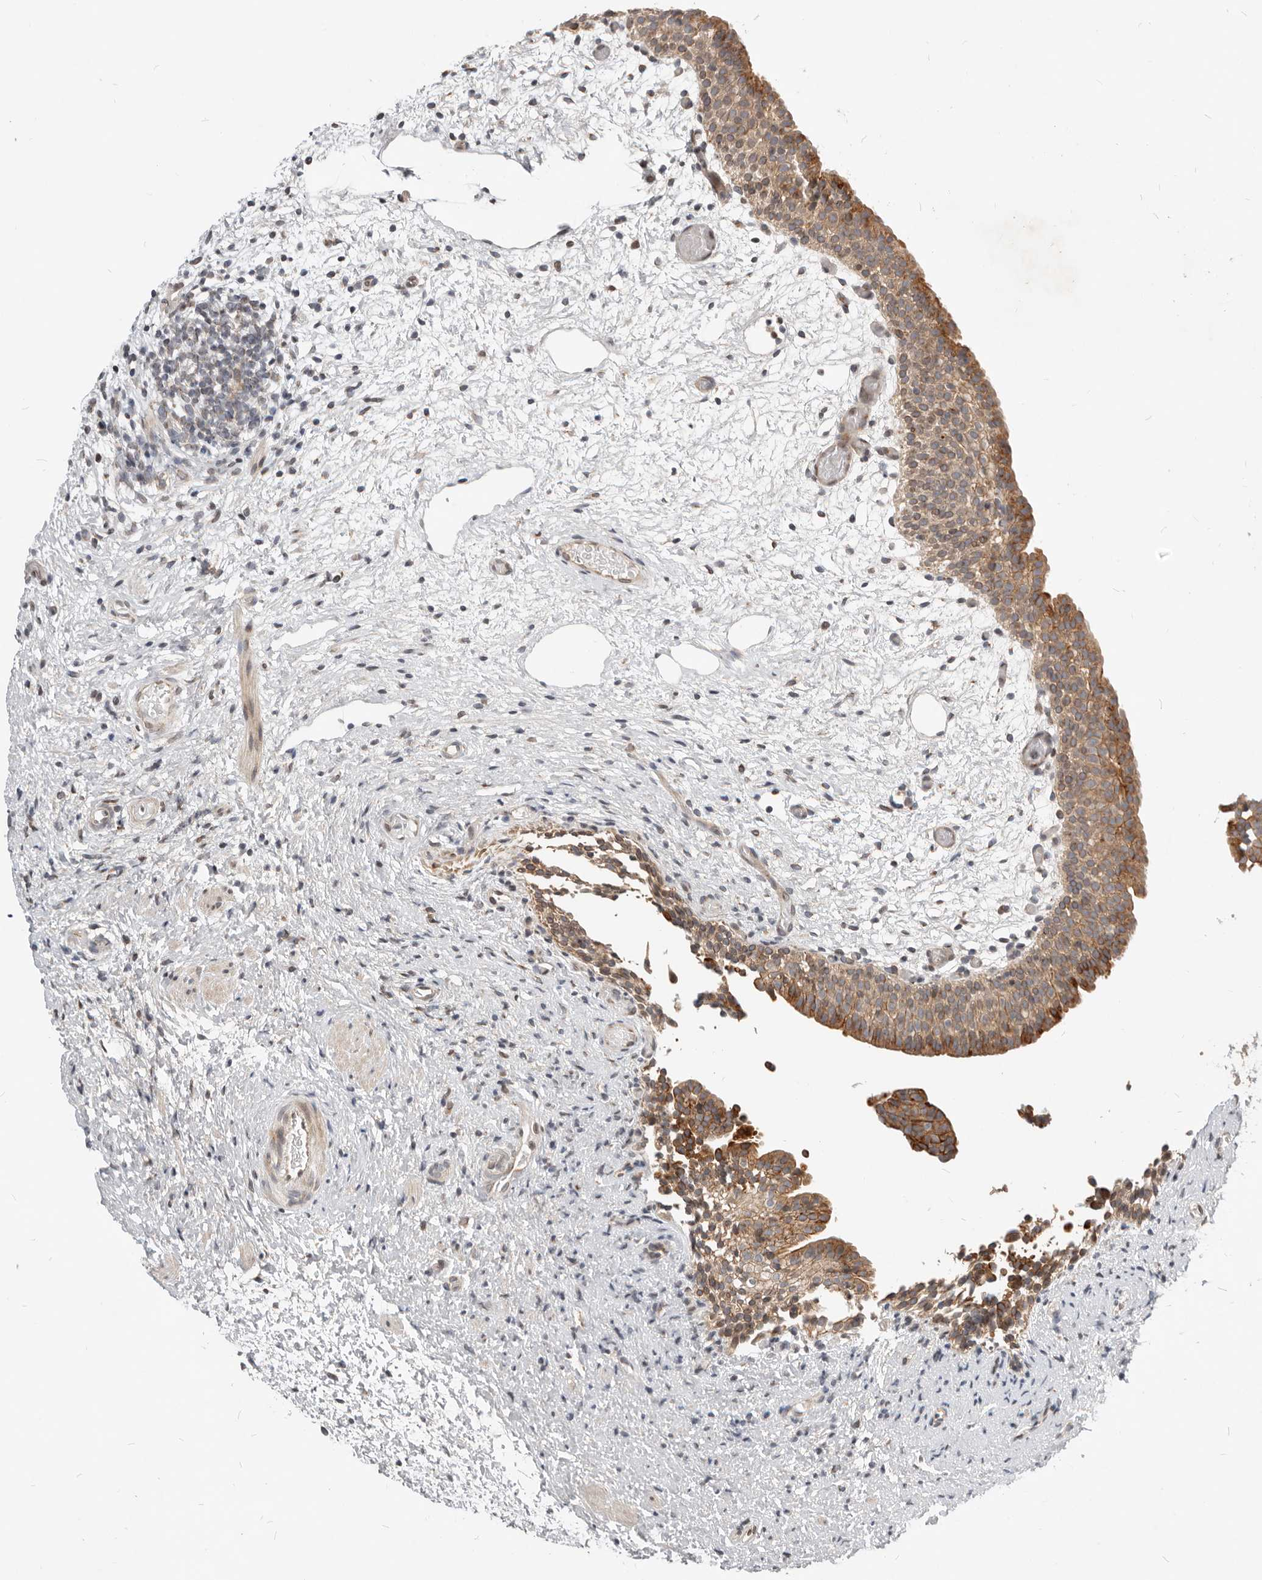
{"staining": {"intensity": "moderate", "quantity": ">75%", "location": "cytoplasmic/membranous"}, "tissue": "urinary bladder", "cell_type": "Urothelial cells", "image_type": "normal", "snomed": [{"axis": "morphology", "description": "Normal tissue, NOS"}, {"axis": "topography", "description": "Urinary bladder"}], "caption": "Immunohistochemical staining of normal human urinary bladder shows medium levels of moderate cytoplasmic/membranous expression in approximately >75% of urothelial cells. (DAB IHC with brightfield microscopy, high magnification).", "gene": "NPY4R2", "patient": {"sex": "male", "age": 1}}